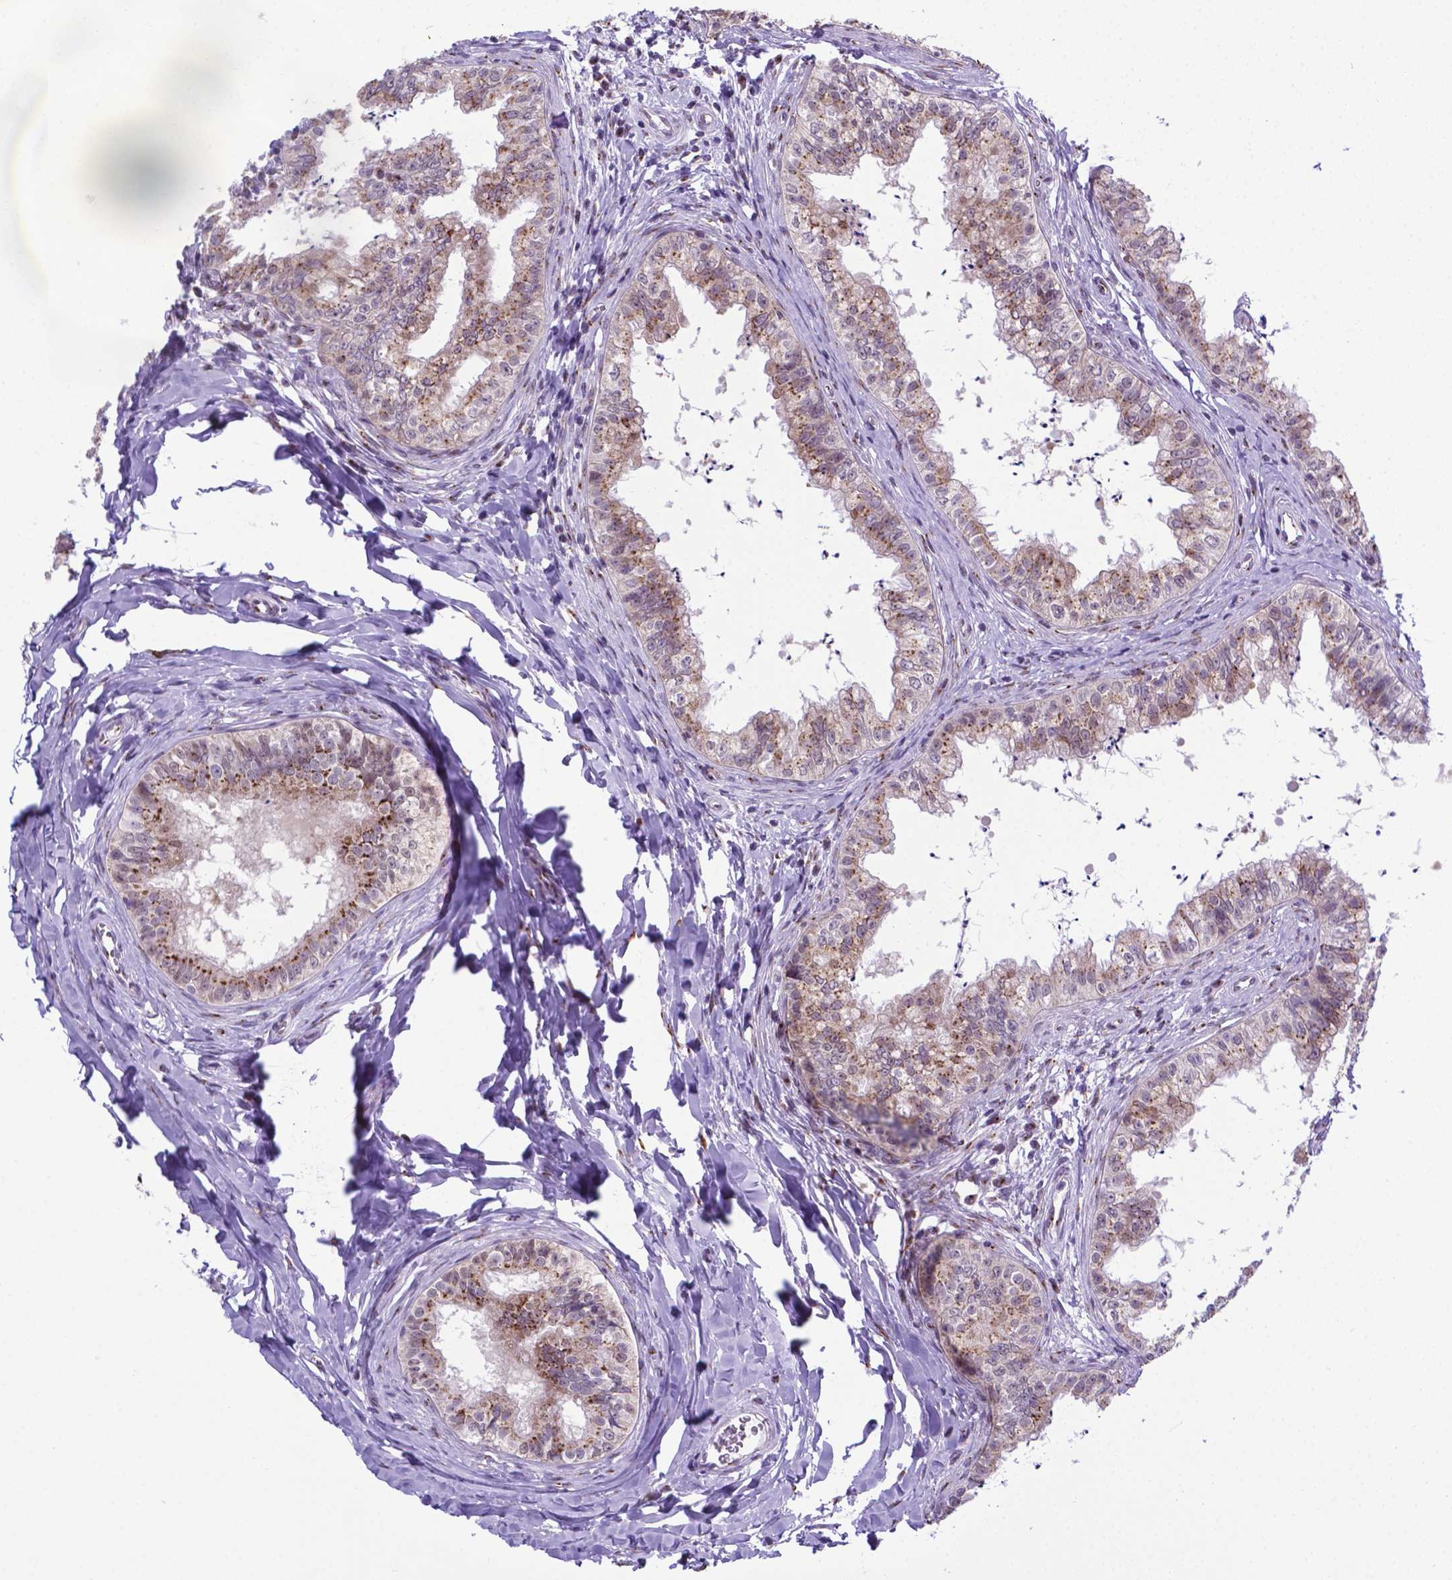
{"staining": {"intensity": "moderate", "quantity": "25%-75%", "location": "cytoplasmic/membranous"}, "tissue": "epididymis", "cell_type": "Glandular cells", "image_type": "normal", "snomed": [{"axis": "morphology", "description": "Normal tissue, NOS"}, {"axis": "topography", "description": "Epididymis"}], "caption": "Protein analysis of normal epididymis displays moderate cytoplasmic/membranous staining in approximately 25%-75% of glandular cells. (Brightfield microscopy of DAB IHC at high magnification).", "gene": "MRPL10", "patient": {"sex": "male", "age": 24}}